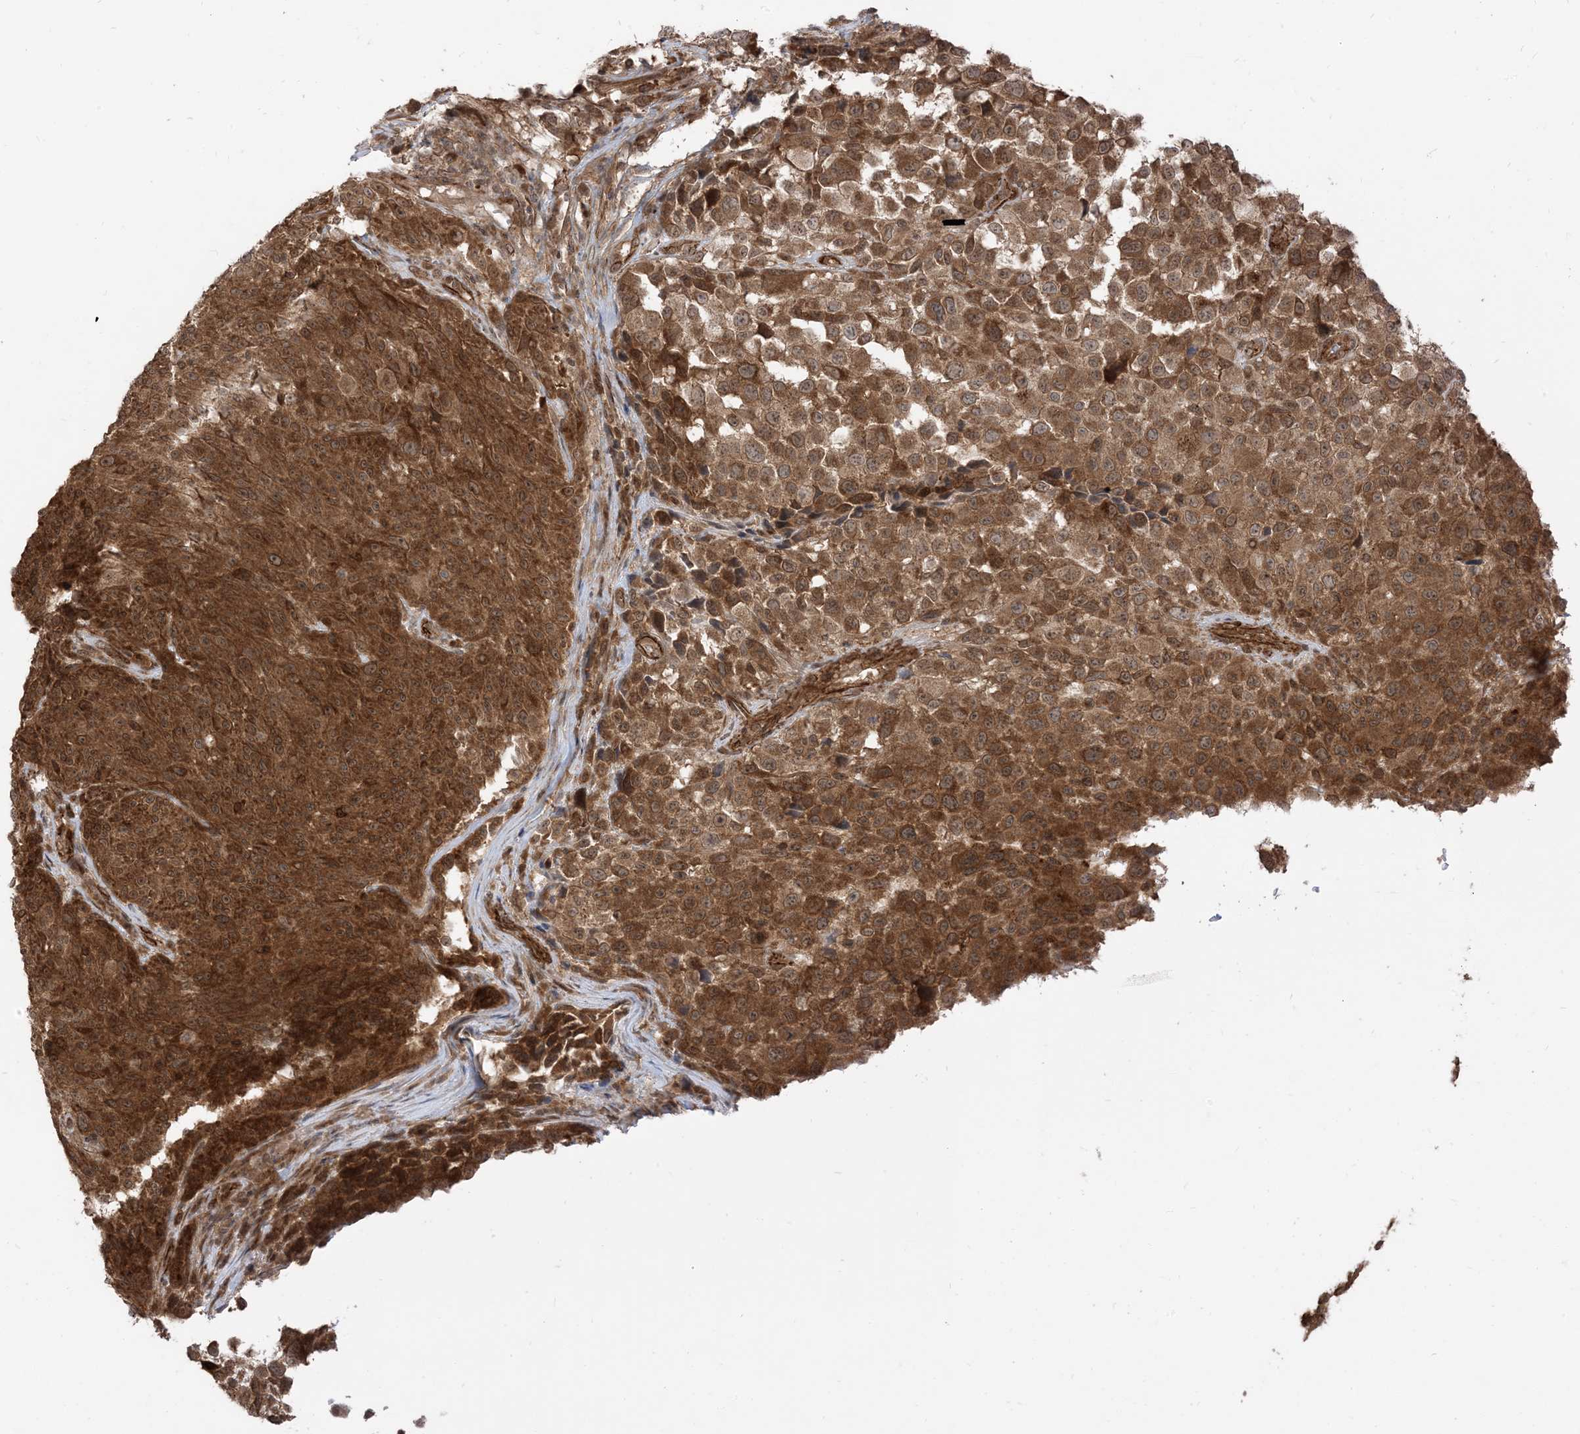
{"staining": {"intensity": "strong", "quantity": ">75%", "location": "cytoplasmic/membranous"}, "tissue": "melanoma", "cell_type": "Tumor cells", "image_type": "cancer", "snomed": [{"axis": "morphology", "description": "Malignant melanoma, NOS"}, {"axis": "topography", "description": "Skin"}], "caption": "This image demonstrates IHC staining of melanoma, with high strong cytoplasmic/membranous expression in approximately >75% of tumor cells.", "gene": "TBCC", "patient": {"sex": "male", "age": 53}}